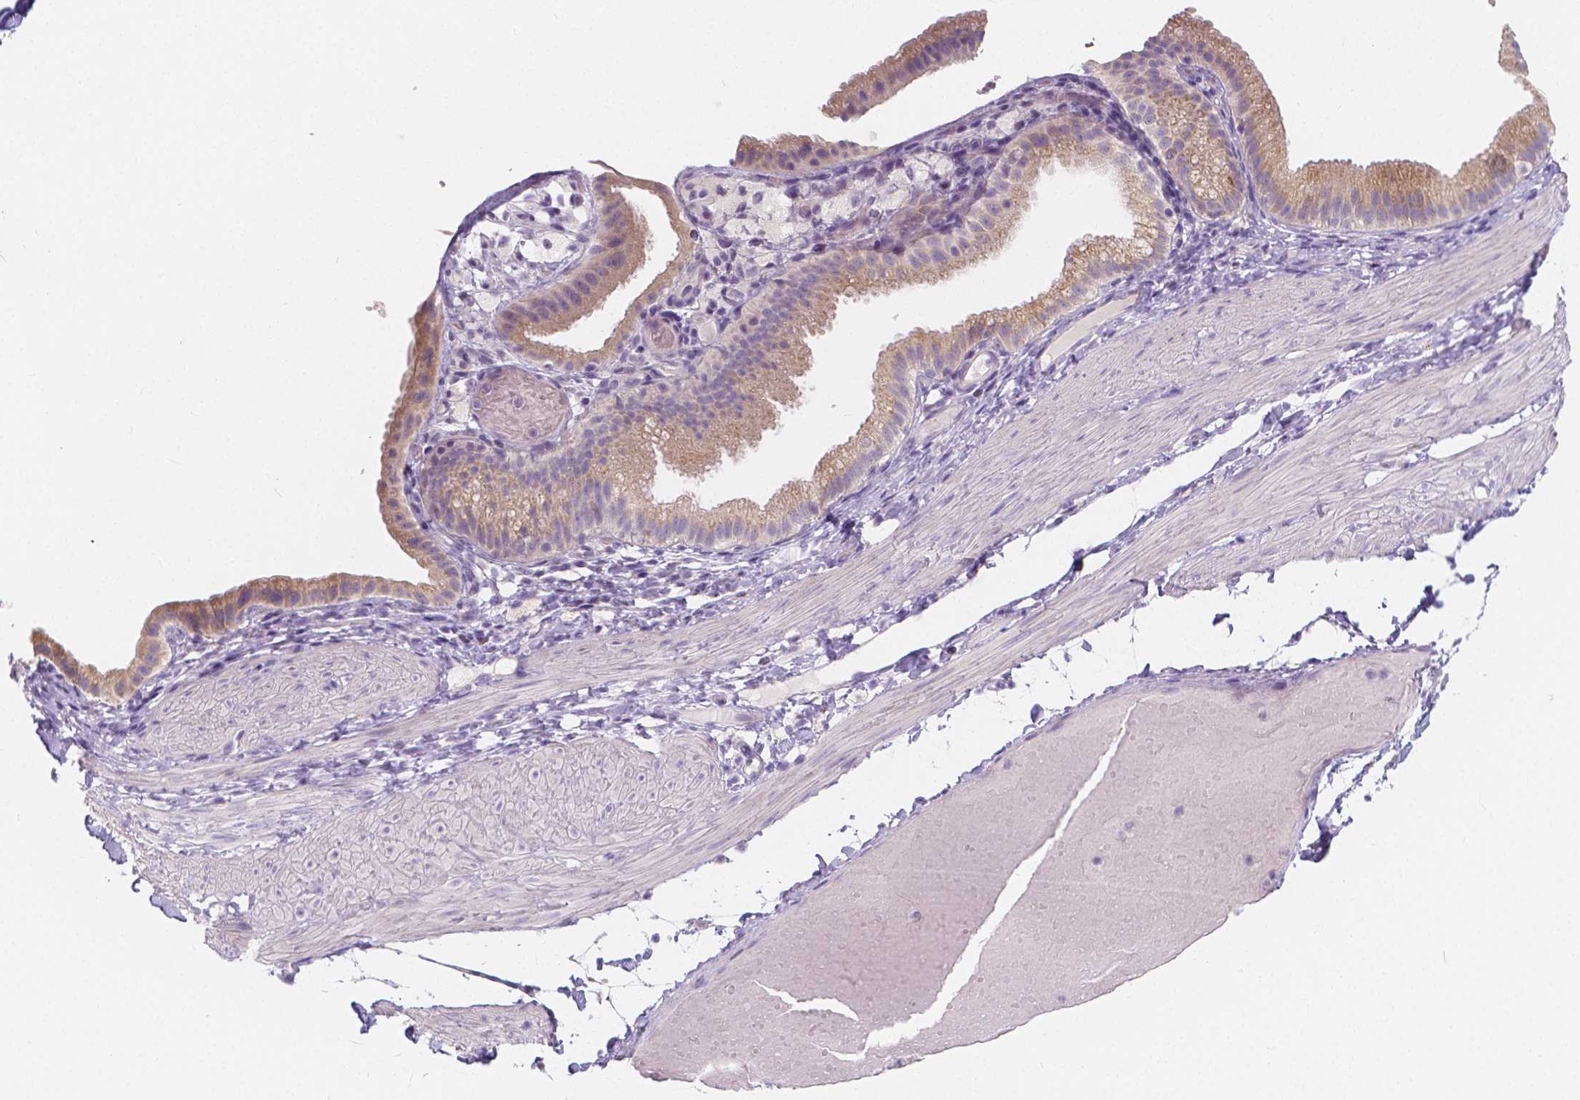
{"staining": {"intensity": "negative", "quantity": "none", "location": "none"}, "tissue": "adipose tissue", "cell_type": "Adipocytes", "image_type": "normal", "snomed": [{"axis": "morphology", "description": "Normal tissue, NOS"}, {"axis": "topography", "description": "Gallbladder"}, {"axis": "topography", "description": "Peripheral nerve tissue"}], "caption": "Histopathology image shows no significant protein positivity in adipocytes of normal adipose tissue. (DAB (3,3'-diaminobenzidine) IHC with hematoxylin counter stain).", "gene": "RNF186", "patient": {"sex": "female", "age": 45}}